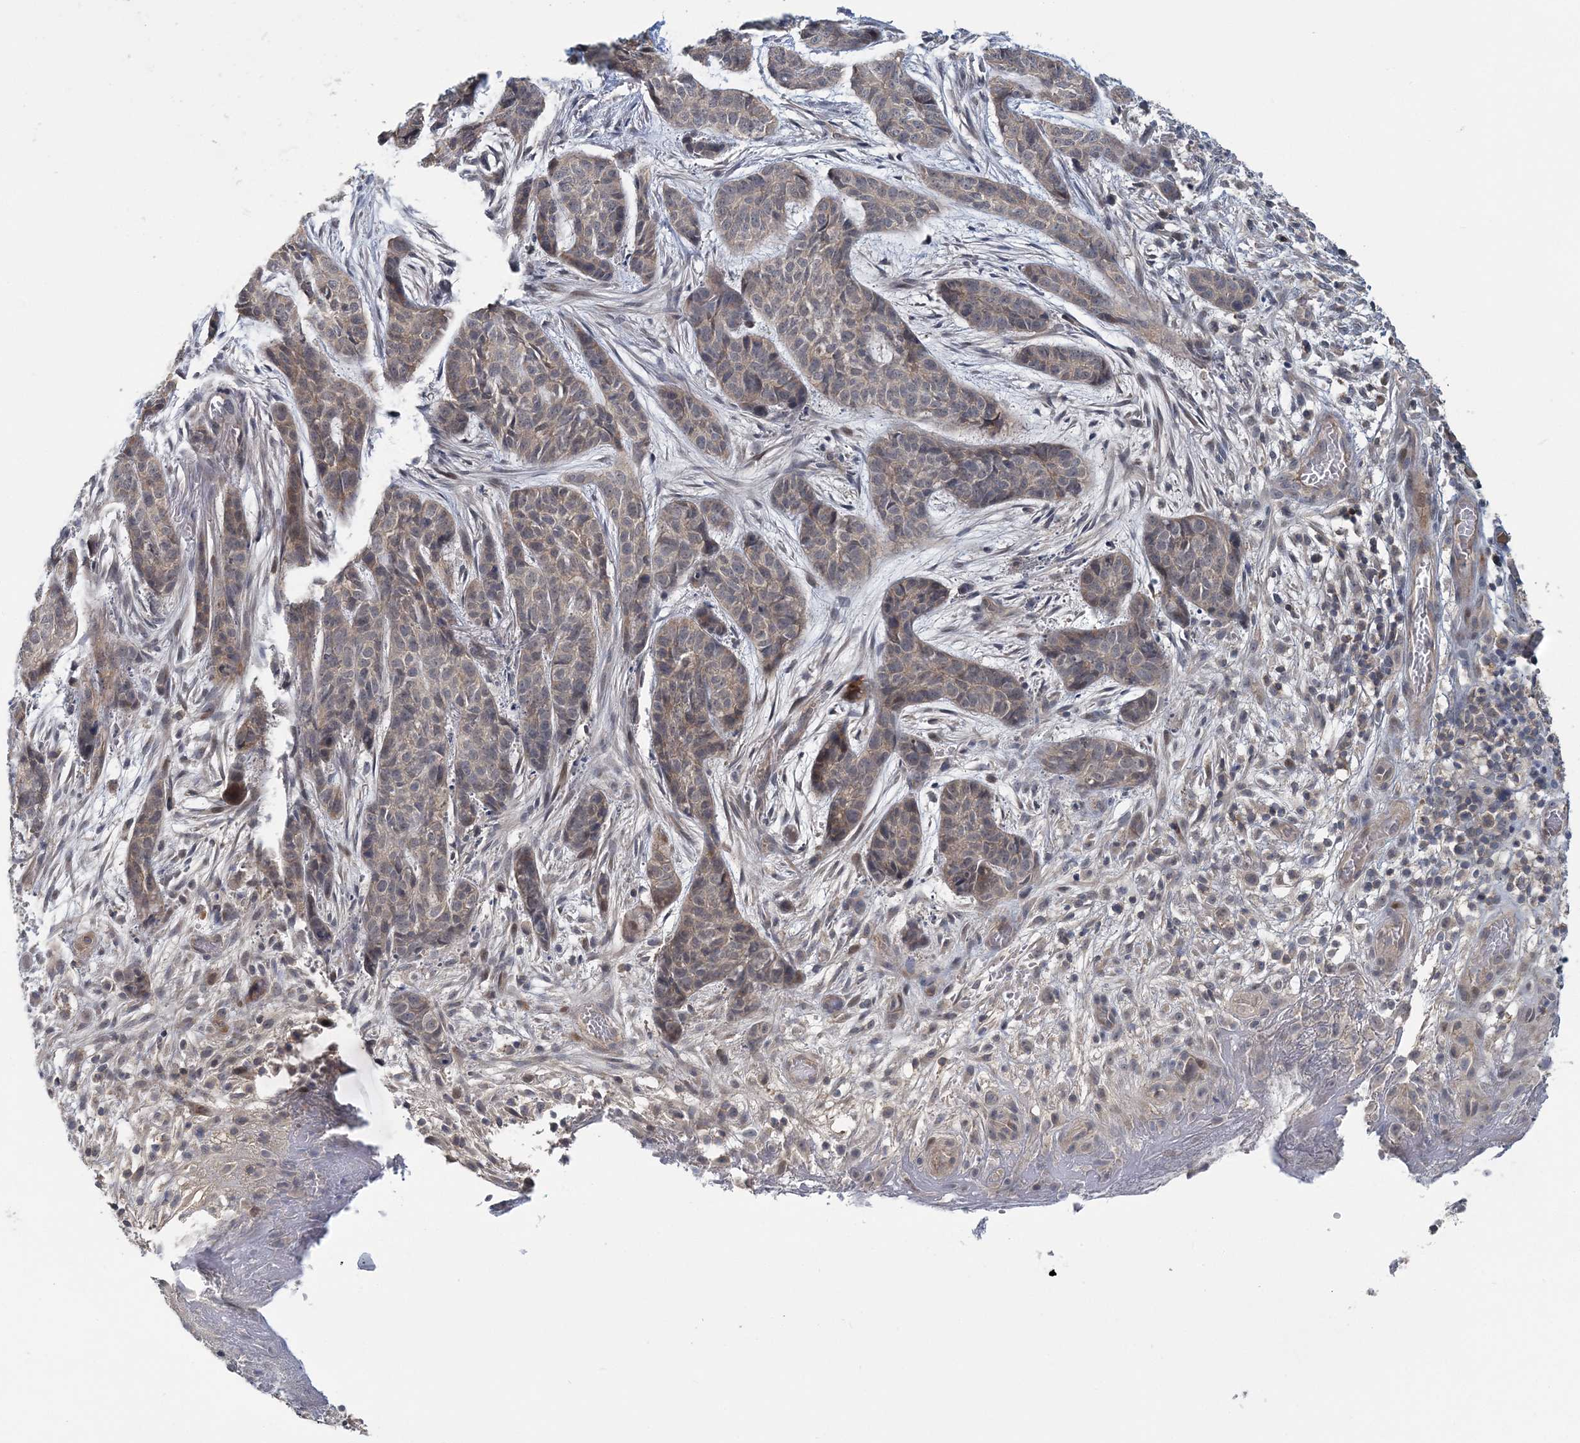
{"staining": {"intensity": "weak", "quantity": "25%-75%", "location": "cytoplasmic/membranous"}, "tissue": "skin cancer", "cell_type": "Tumor cells", "image_type": "cancer", "snomed": [{"axis": "morphology", "description": "Basal cell carcinoma"}, {"axis": "topography", "description": "Skin"}], "caption": "An immunohistochemistry micrograph of neoplastic tissue is shown. Protein staining in brown highlights weak cytoplasmic/membranous positivity in basal cell carcinoma (skin) within tumor cells.", "gene": "RNF25", "patient": {"sex": "female", "age": 64}}